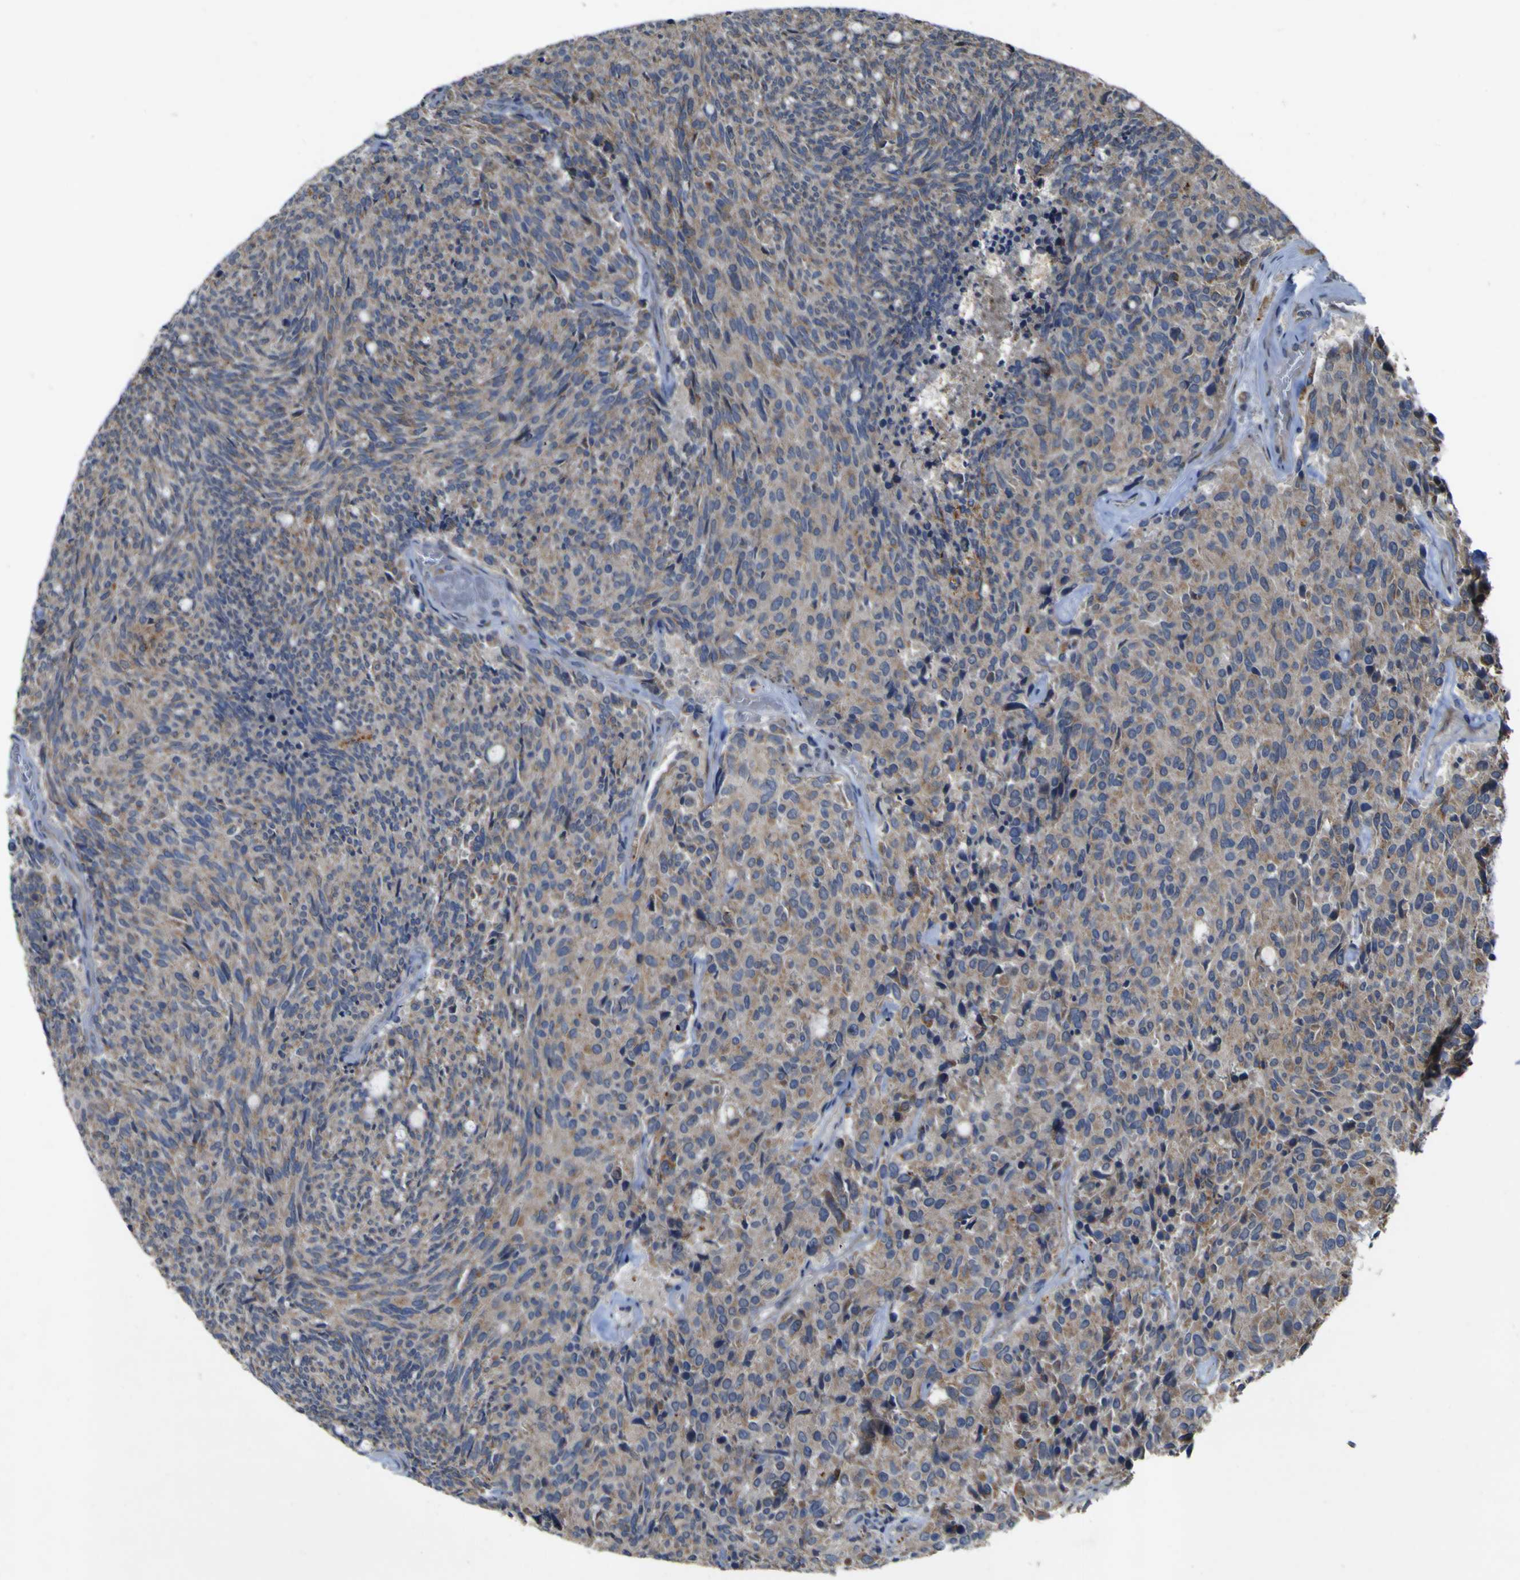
{"staining": {"intensity": "weak", "quantity": ">75%", "location": "cytoplasmic/membranous"}, "tissue": "carcinoid", "cell_type": "Tumor cells", "image_type": "cancer", "snomed": [{"axis": "morphology", "description": "Carcinoid, malignant, NOS"}, {"axis": "topography", "description": "Pancreas"}], "caption": "Tumor cells demonstrate low levels of weak cytoplasmic/membranous positivity in about >75% of cells in malignant carcinoid.", "gene": "IRAK2", "patient": {"sex": "female", "age": 54}}